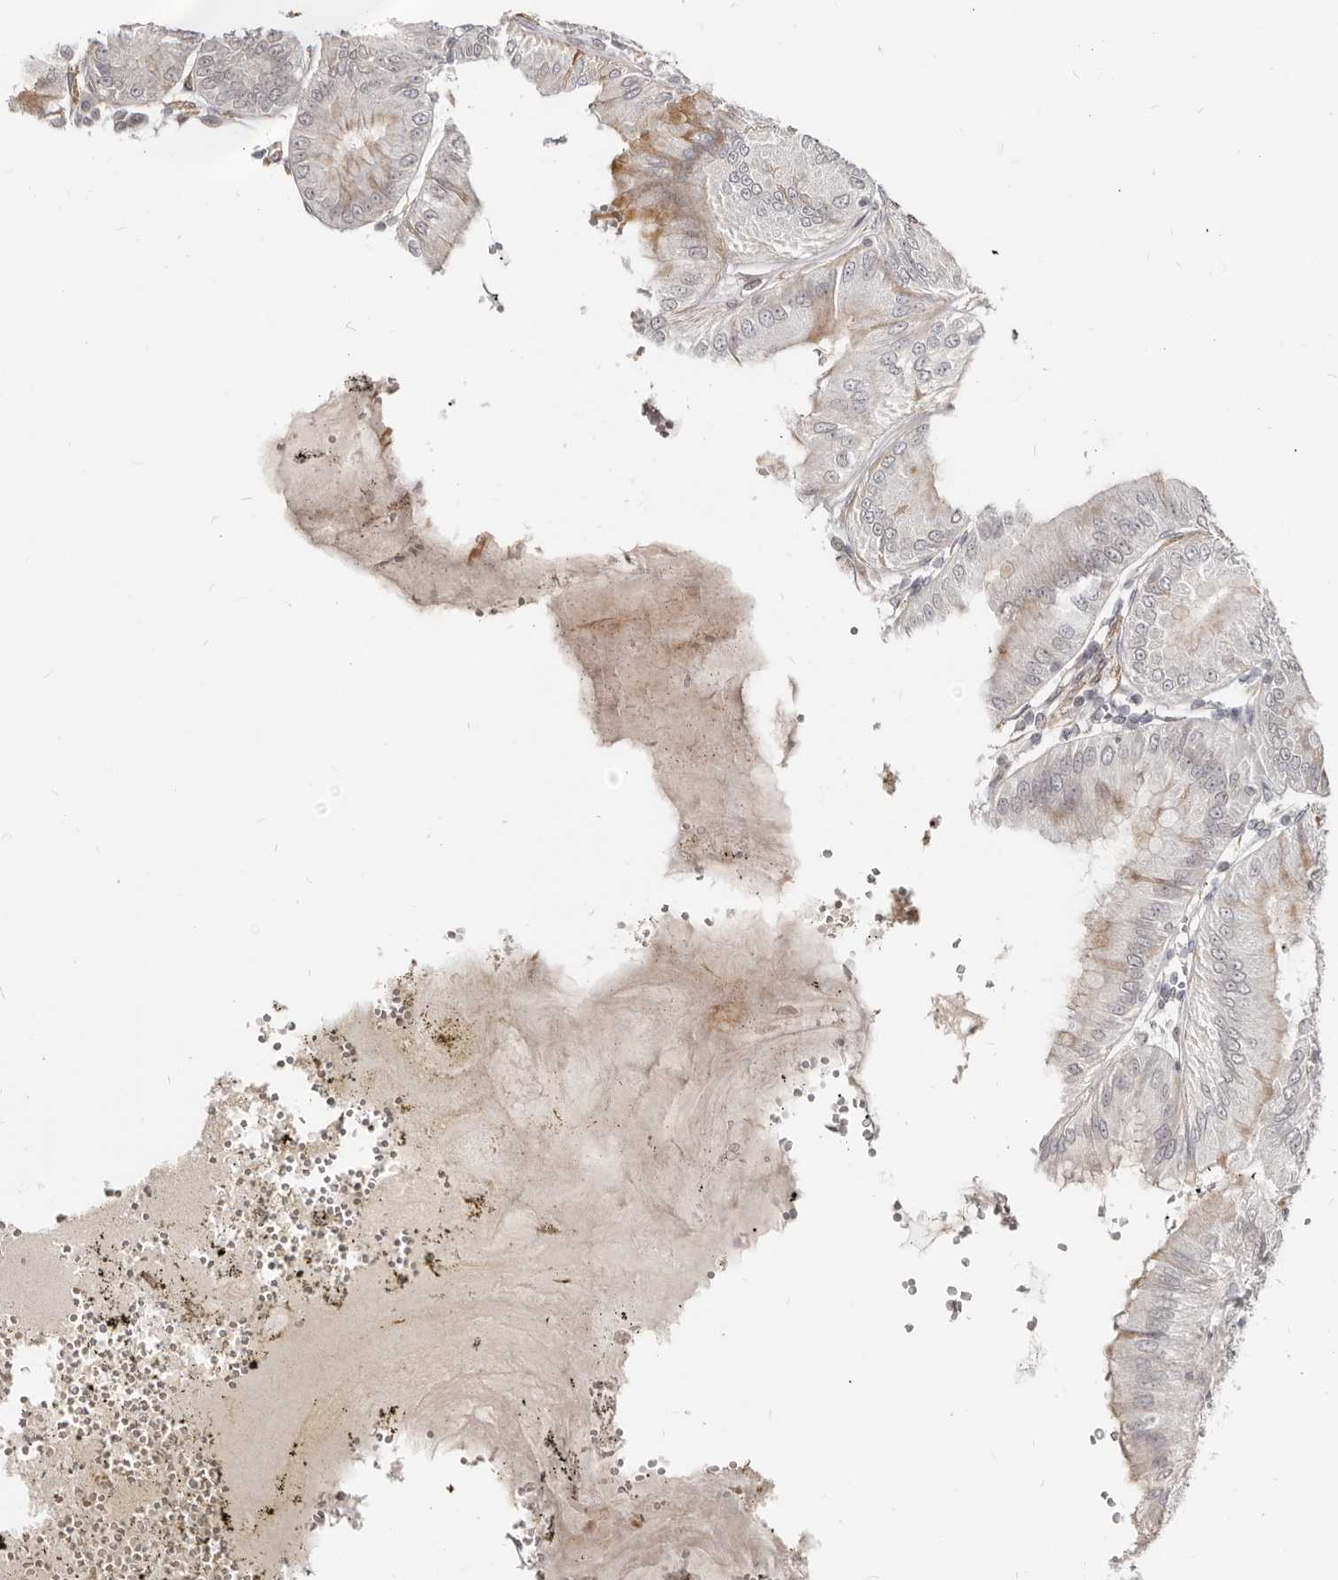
{"staining": {"intensity": "moderate", "quantity": ">75%", "location": "cytoplasmic/membranous,nuclear"}, "tissue": "stomach", "cell_type": "Glandular cells", "image_type": "normal", "snomed": [{"axis": "morphology", "description": "Normal tissue, NOS"}, {"axis": "topography", "description": "Stomach, lower"}], "caption": "Stomach stained for a protein demonstrates moderate cytoplasmic/membranous,nuclear positivity in glandular cells. Nuclei are stained in blue.", "gene": "NUP153", "patient": {"sex": "male", "age": 71}}